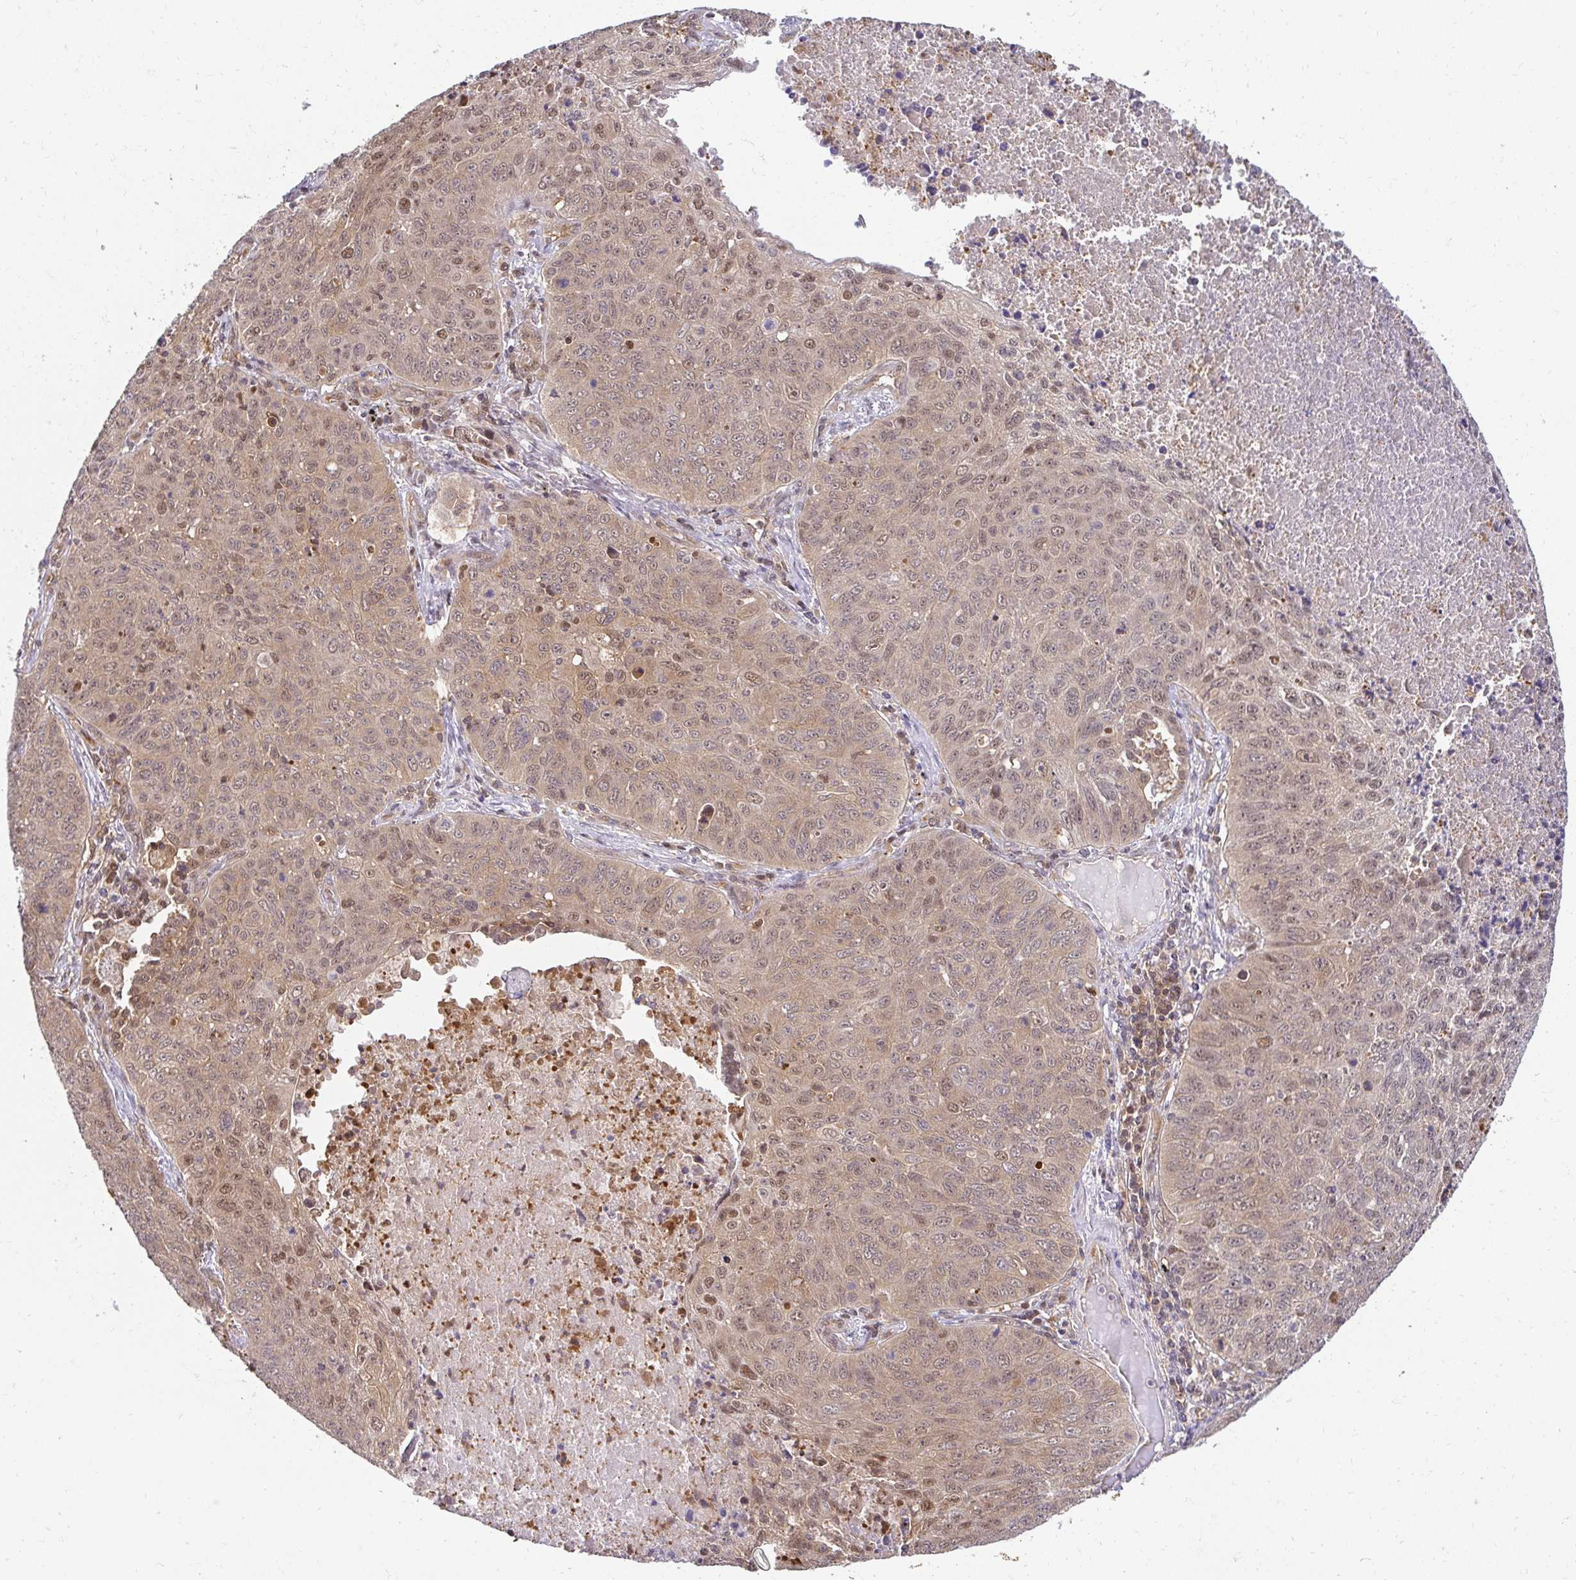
{"staining": {"intensity": "moderate", "quantity": "25%-75%", "location": "cytoplasmic/membranous,nuclear"}, "tissue": "lung cancer", "cell_type": "Tumor cells", "image_type": "cancer", "snomed": [{"axis": "morphology", "description": "Normal morphology"}, {"axis": "morphology", "description": "Aneuploidy"}, {"axis": "morphology", "description": "Squamous cell carcinoma, NOS"}, {"axis": "topography", "description": "Lymph node"}, {"axis": "topography", "description": "Lung"}], "caption": "Human lung cancer stained with a protein marker reveals moderate staining in tumor cells.", "gene": "PSMA4", "patient": {"sex": "female", "age": 76}}